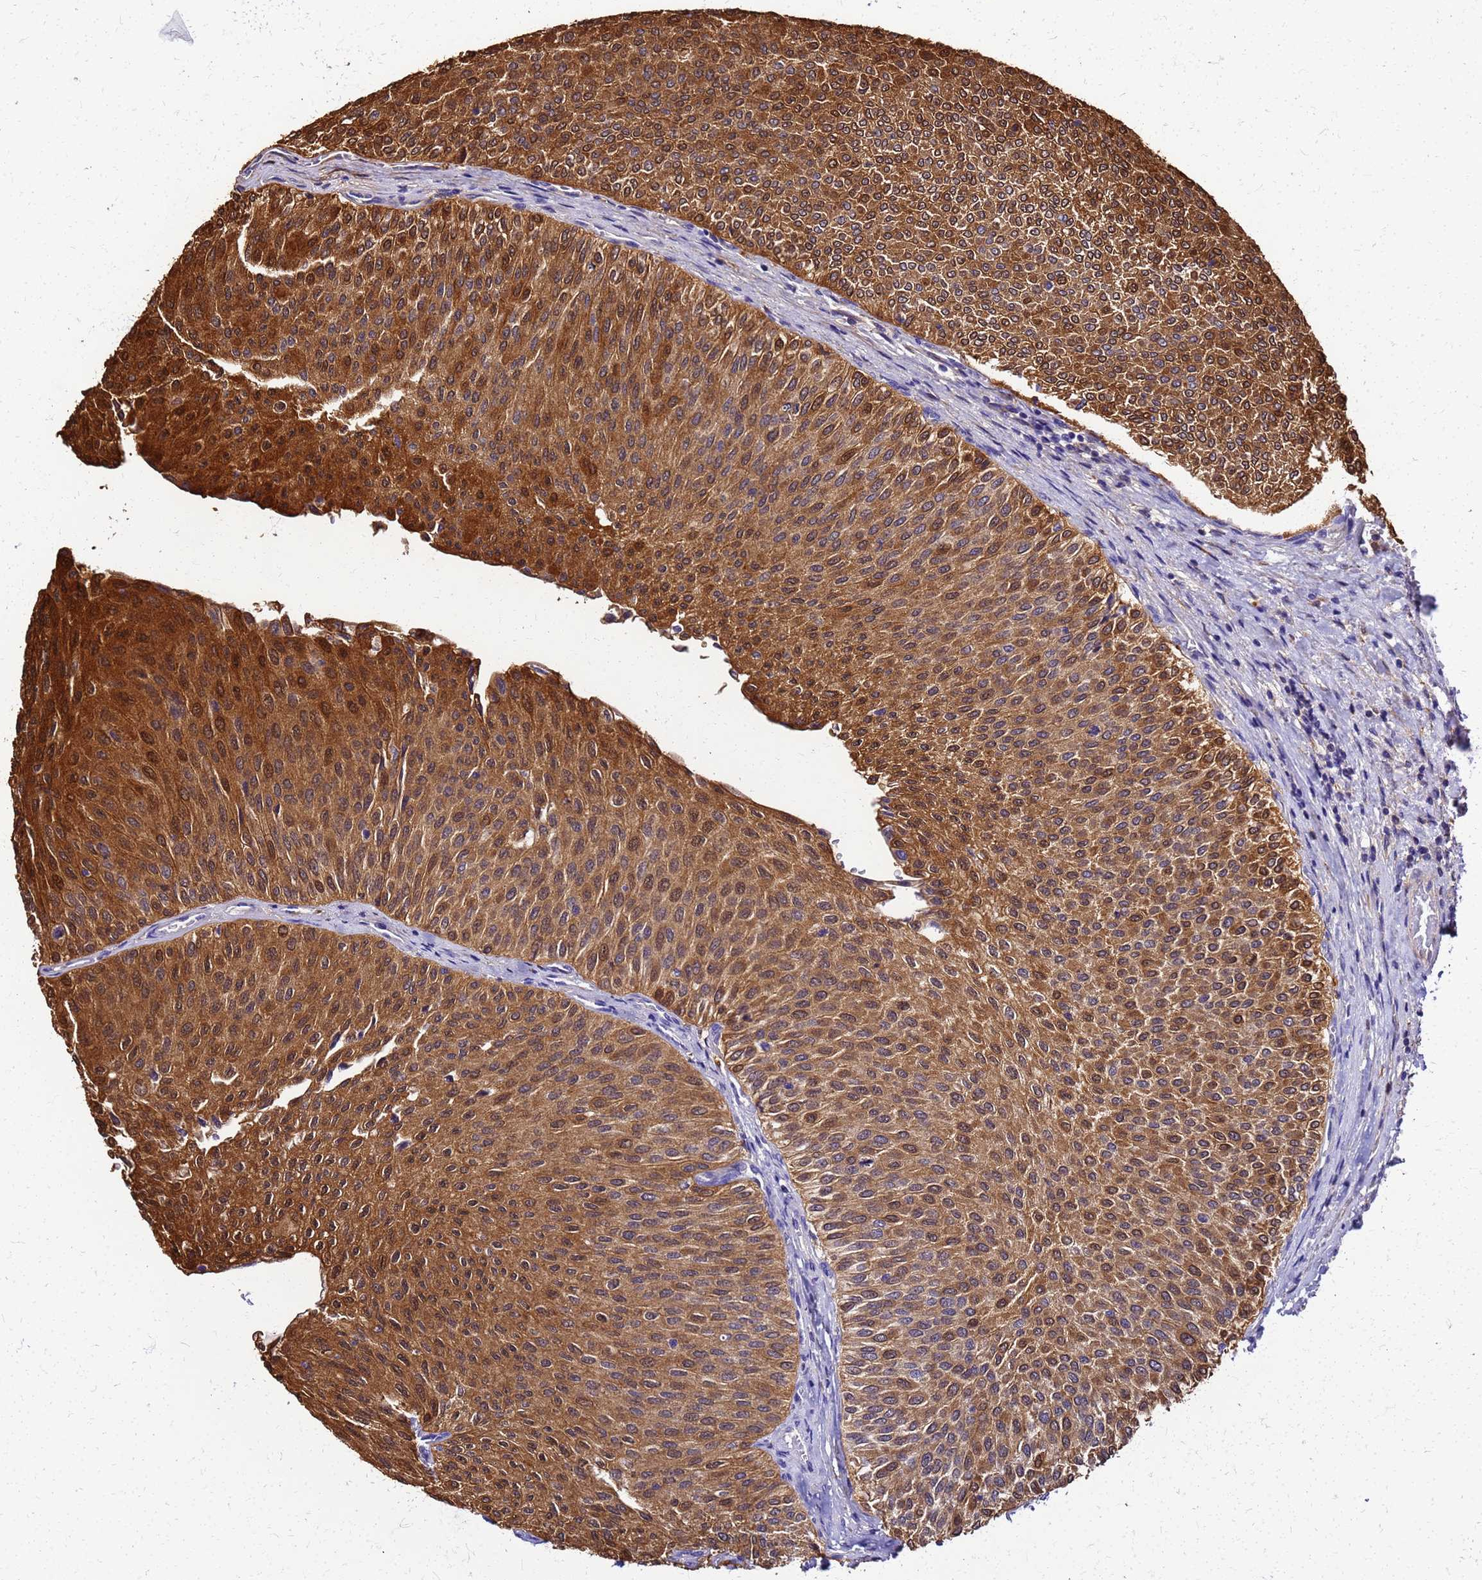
{"staining": {"intensity": "strong", "quantity": ">75%", "location": "cytoplasmic/membranous,nuclear"}, "tissue": "urothelial cancer", "cell_type": "Tumor cells", "image_type": "cancer", "snomed": [{"axis": "morphology", "description": "Urothelial carcinoma, Low grade"}, {"axis": "topography", "description": "Urinary bladder"}], "caption": "Urothelial cancer tissue displays strong cytoplasmic/membranous and nuclear staining in about >75% of tumor cells, visualized by immunohistochemistry.", "gene": "S100A11", "patient": {"sex": "male", "age": 78}}